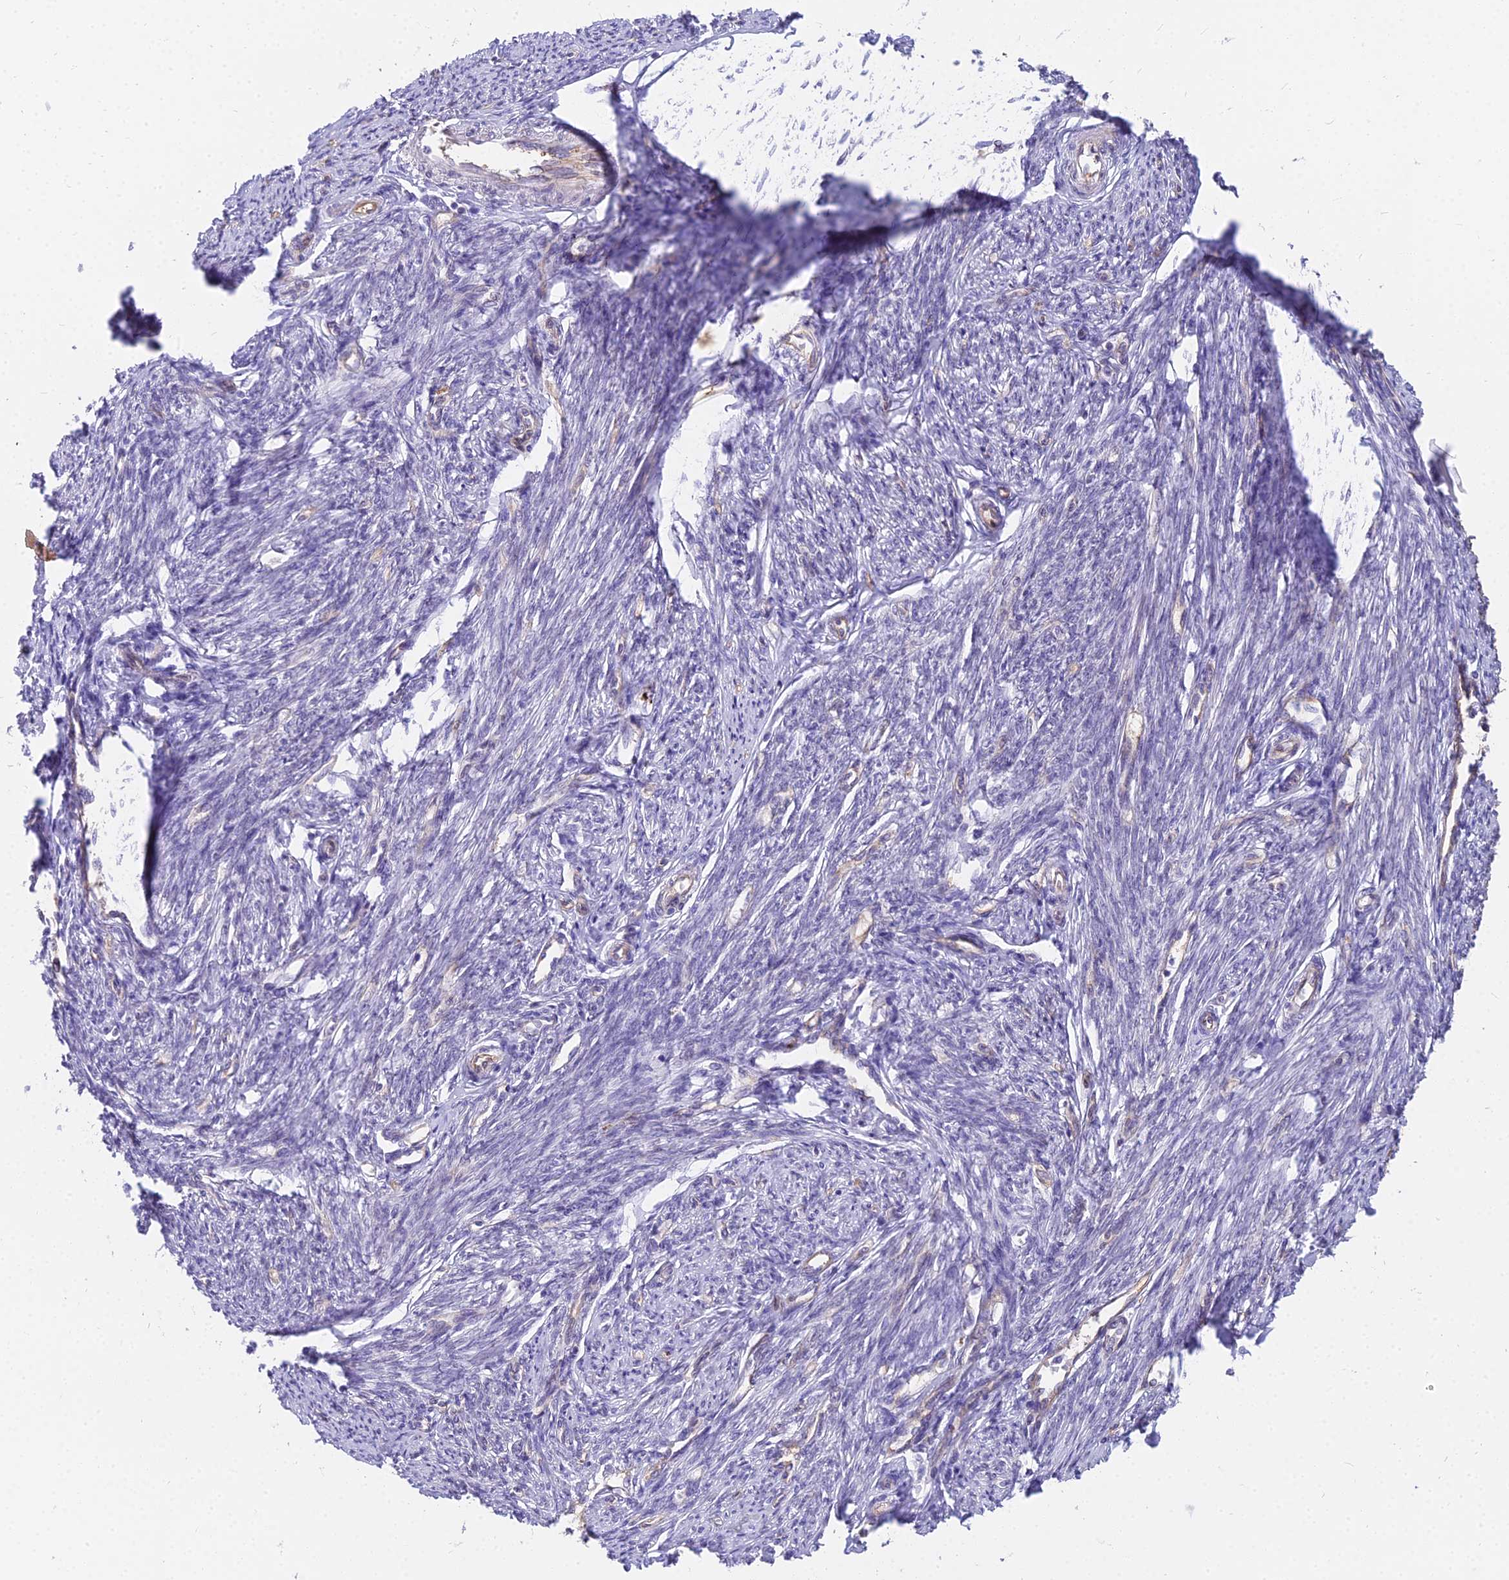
{"staining": {"intensity": "moderate", "quantity": "25%-75%", "location": "cytoplasmic/membranous"}, "tissue": "smooth muscle", "cell_type": "Smooth muscle cells", "image_type": "normal", "snomed": [{"axis": "morphology", "description": "Normal tissue, NOS"}, {"axis": "topography", "description": "Smooth muscle"}, {"axis": "topography", "description": "Uterus"}], "caption": "High-magnification brightfield microscopy of benign smooth muscle stained with DAB (3,3'-diaminobenzidine) (brown) and counterstained with hematoxylin (blue). smooth muscle cells exhibit moderate cytoplasmic/membranous expression is appreciated in approximately25%-75% of cells.", "gene": "HLA", "patient": {"sex": "female", "age": 59}}